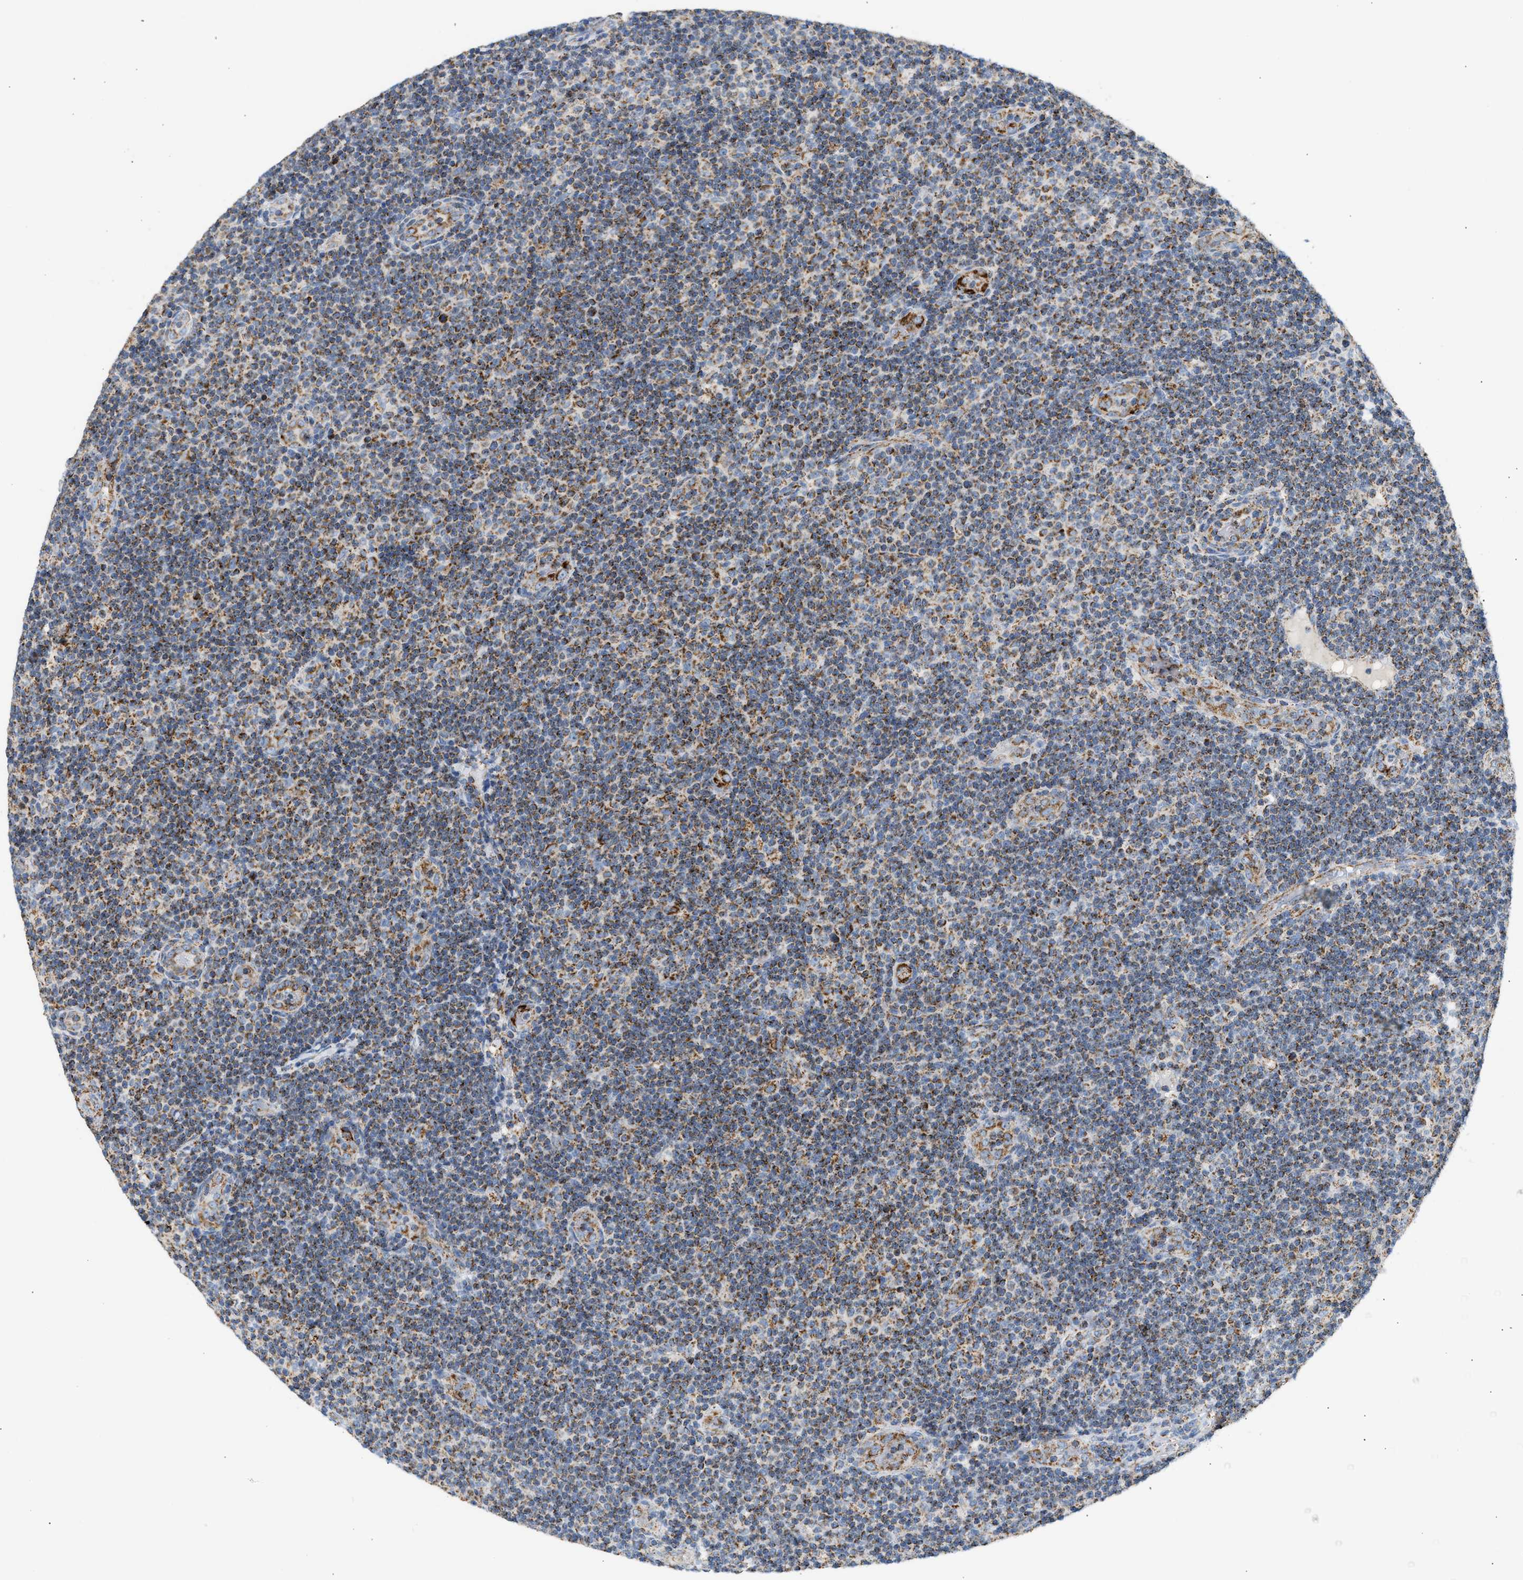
{"staining": {"intensity": "moderate", "quantity": ">75%", "location": "cytoplasmic/membranous"}, "tissue": "lymphoma", "cell_type": "Tumor cells", "image_type": "cancer", "snomed": [{"axis": "morphology", "description": "Malignant lymphoma, non-Hodgkin's type, Low grade"}, {"axis": "topography", "description": "Lymph node"}], "caption": "Approximately >75% of tumor cells in malignant lymphoma, non-Hodgkin's type (low-grade) exhibit moderate cytoplasmic/membranous protein expression as visualized by brown immunohistochemical staining.", "gene": "OGDH", "patient": {"sex": "male", "age": 83}}